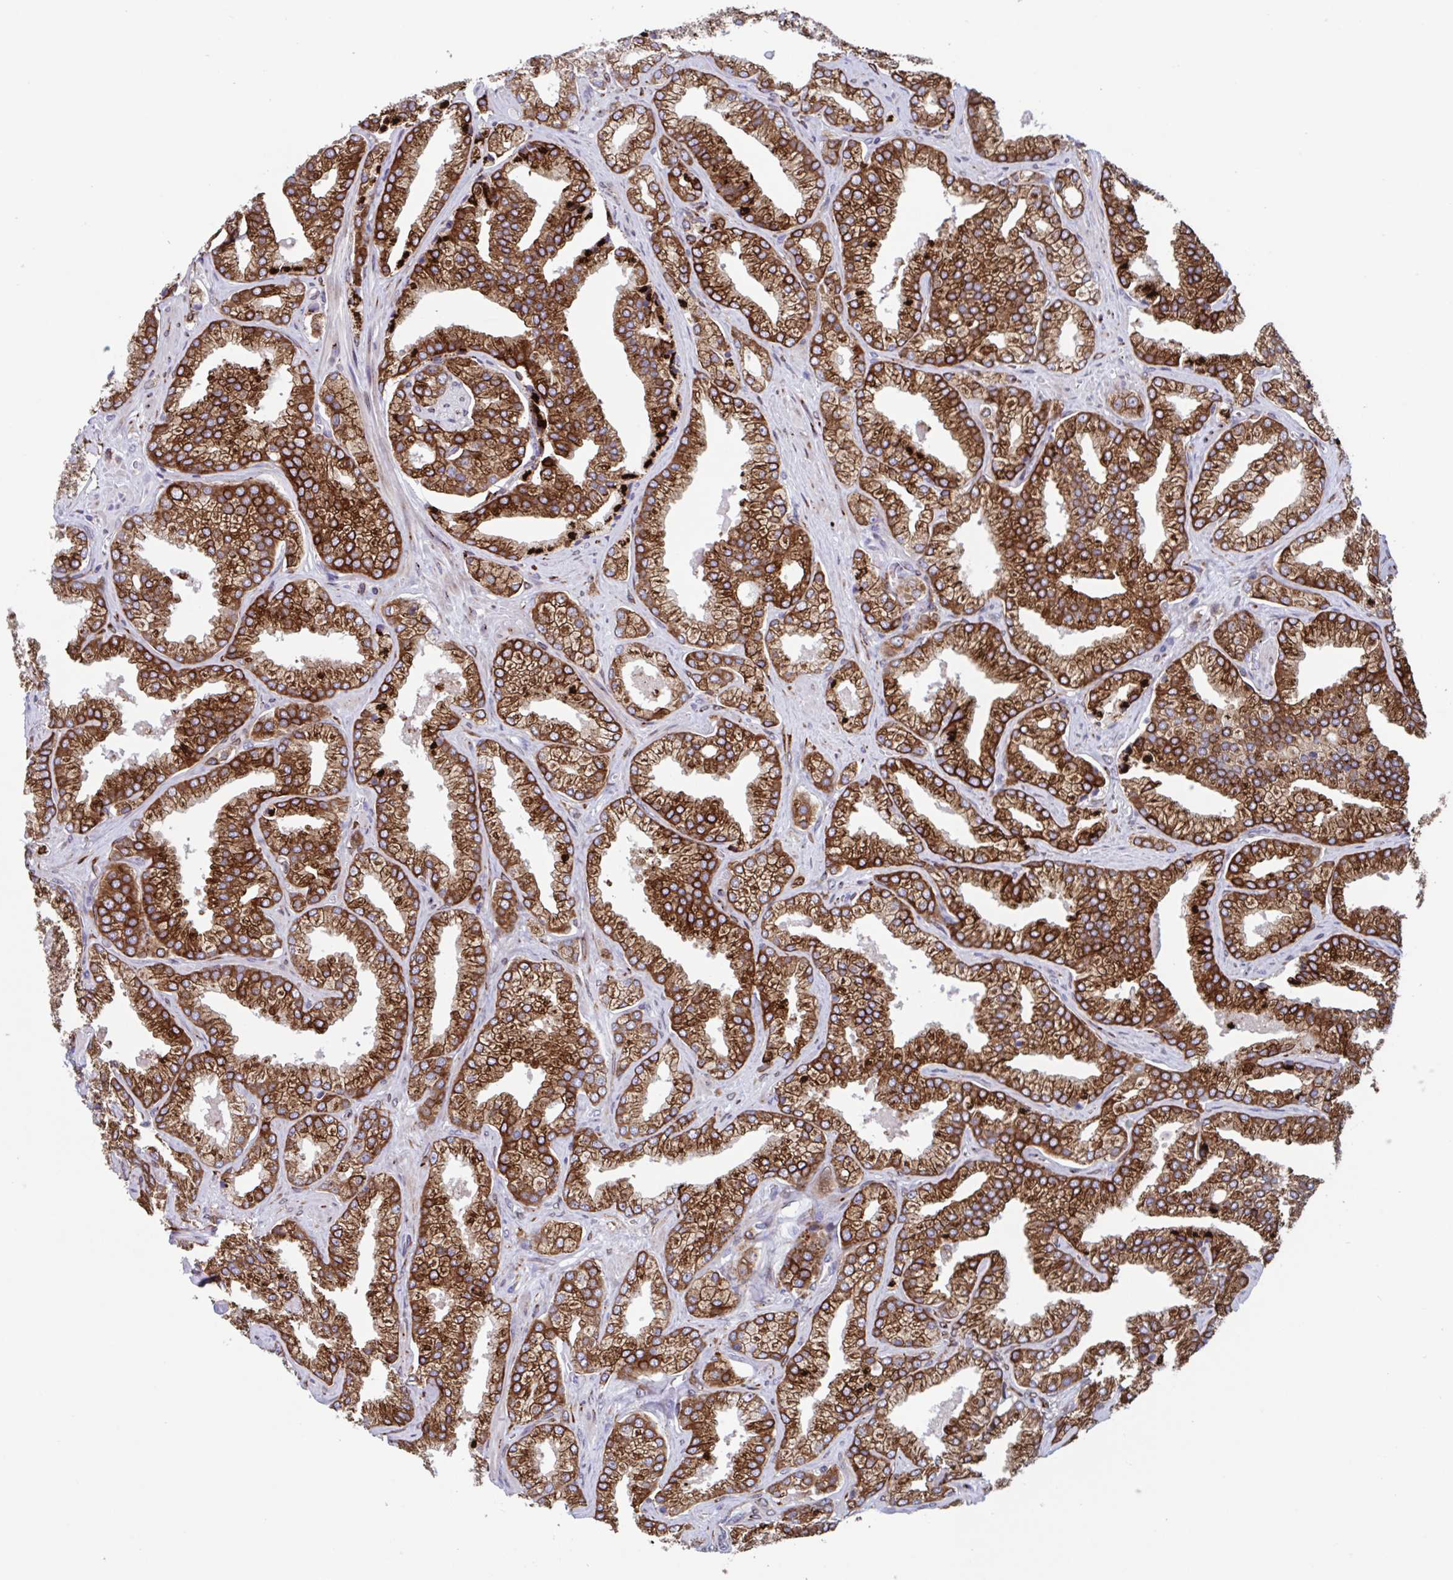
{"staining": {"intensity": "strong", "quantity": ">75%", "location": "cytoplasmic/membranous"}, "tissue": "prostate cancer", "cell_type": "Tumor cells", "image_type": "cancer", "snomed": [{"axis": "morphology", "description": "Adenocarcinoma, High grade"}, {"axis": "topography", "description": "Prostate"}], "caption": "A micrograph showing strong cytoplasmic/membranous staining in approximately >75% of tumor cells in high-grade adenocarcinoma (prostate), as visualized by brown immunohistochemical staining.", "gene": "RFK", "patient": {"sex": "male", "age": 68}}